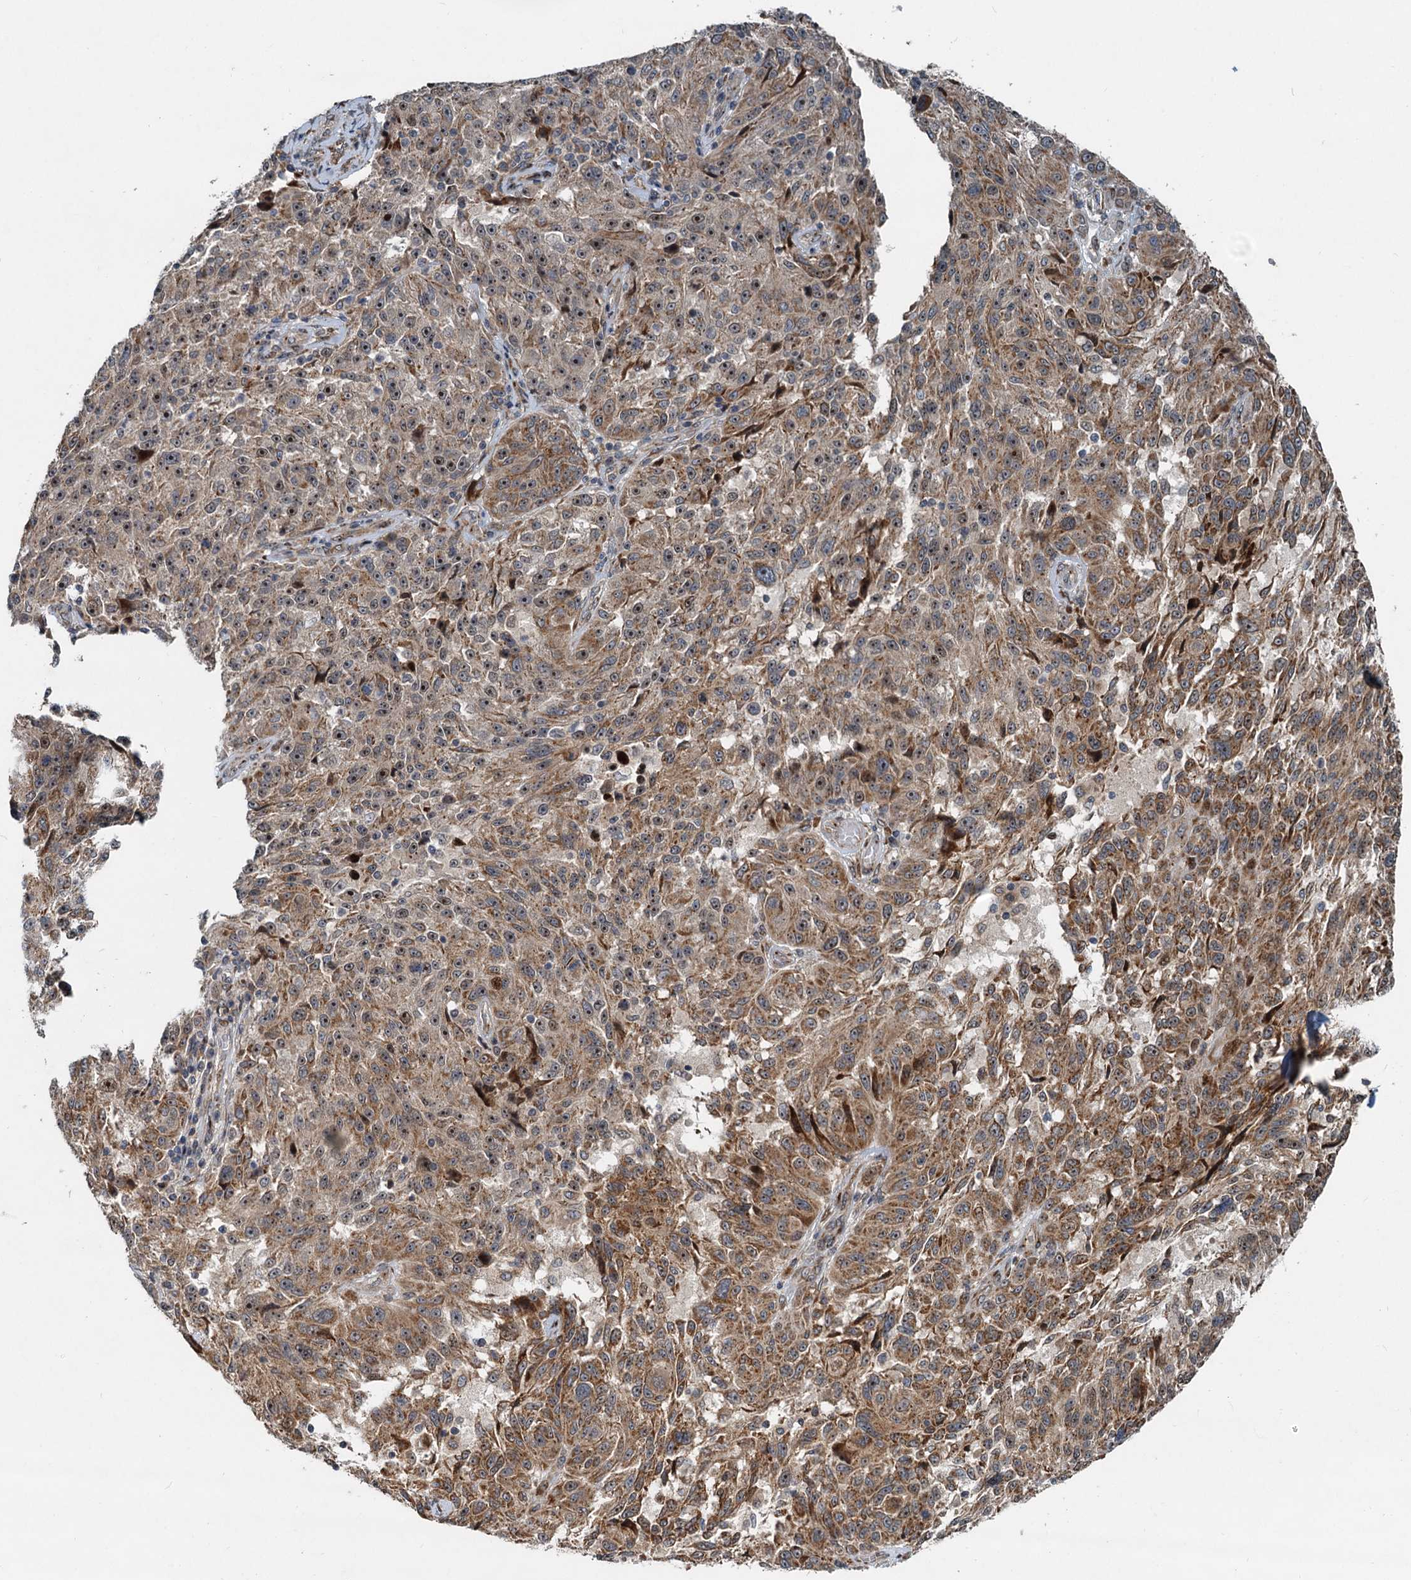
{"staining": {"intensity": "moderate", "quantity": ">75%", "location": "cytoplasmic/membranous"}, "tissue": "melanoma", "cell_type": "Tumor cells", "image_type": "cancer", "snomed": [{"axis": "morphology", "description": "Malignant melanoma, NOS"}, {"axis": "topography", "description": "Skin"}], "caption": "Immunohistochemistry histopathology image of neoplastic tissue: human malignant melanoma stained using immunohistochemistry reveals medium levels of moderate protein expression localized specifically in the cytoplasmic/membranous of tumor cells, appearing as a cytoplasmic/membranous brown color.", "gene": "CEP68", "patient": {"sex": "male", "age": 53}}